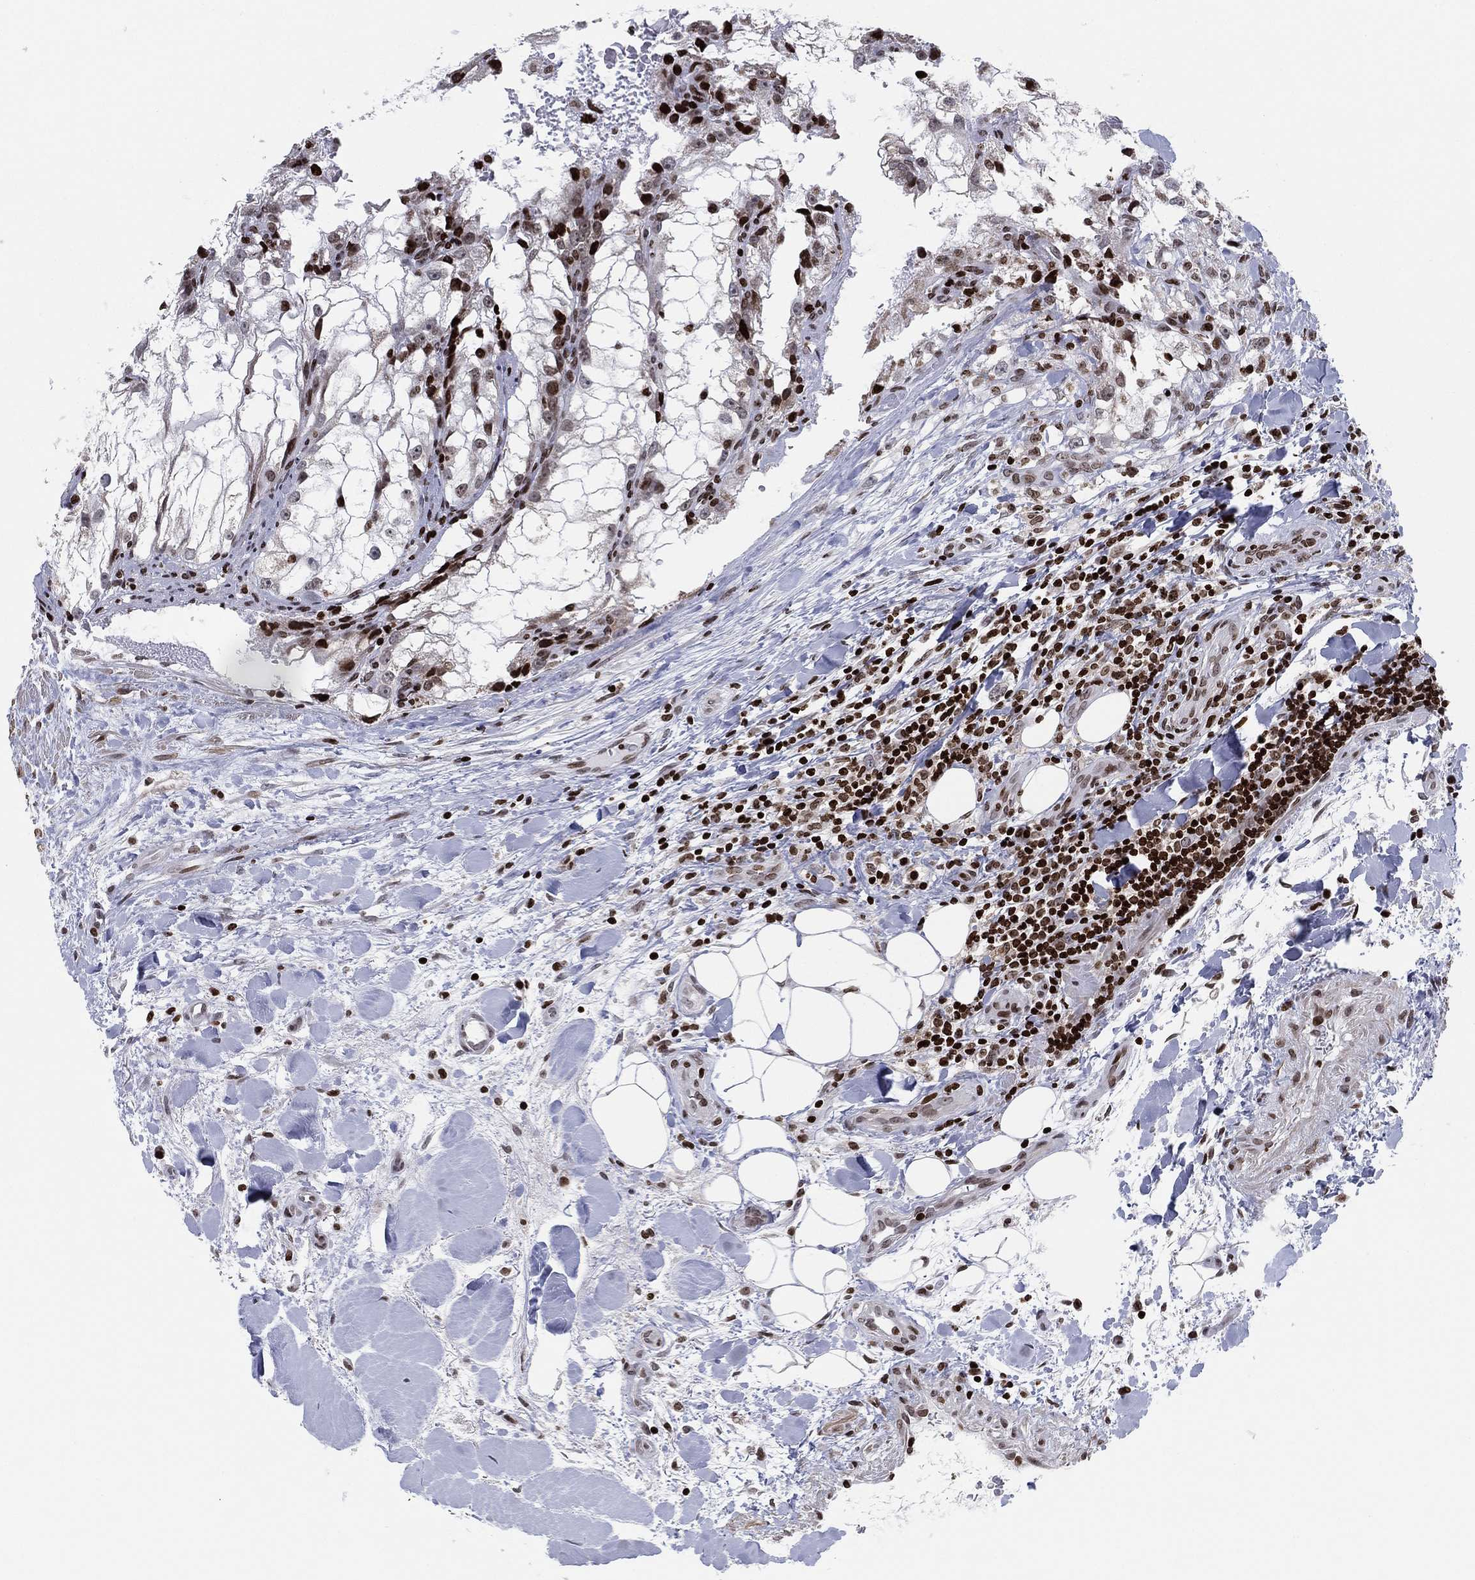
{"staining": {"intensity": "moderate", "quantity": "<25%", "location": "nuclear"}, "tissue": "renal cancer", "cell_type": "Tumor cells", "image_type": "cancer", "snomed": [{"axis": "morphology", "description": "Adenocarcinoma, NOS"}, {"axis": "topography", "description": "Kidney"}], "caption": "Human renal cancer (adenocarcinoma) stained for a protein (brown) displays moderate nuclear positive expression in about <25% of tumor cells.", "gene": "MFSD14A", "patient": {"sex": "male", "age": 59}}